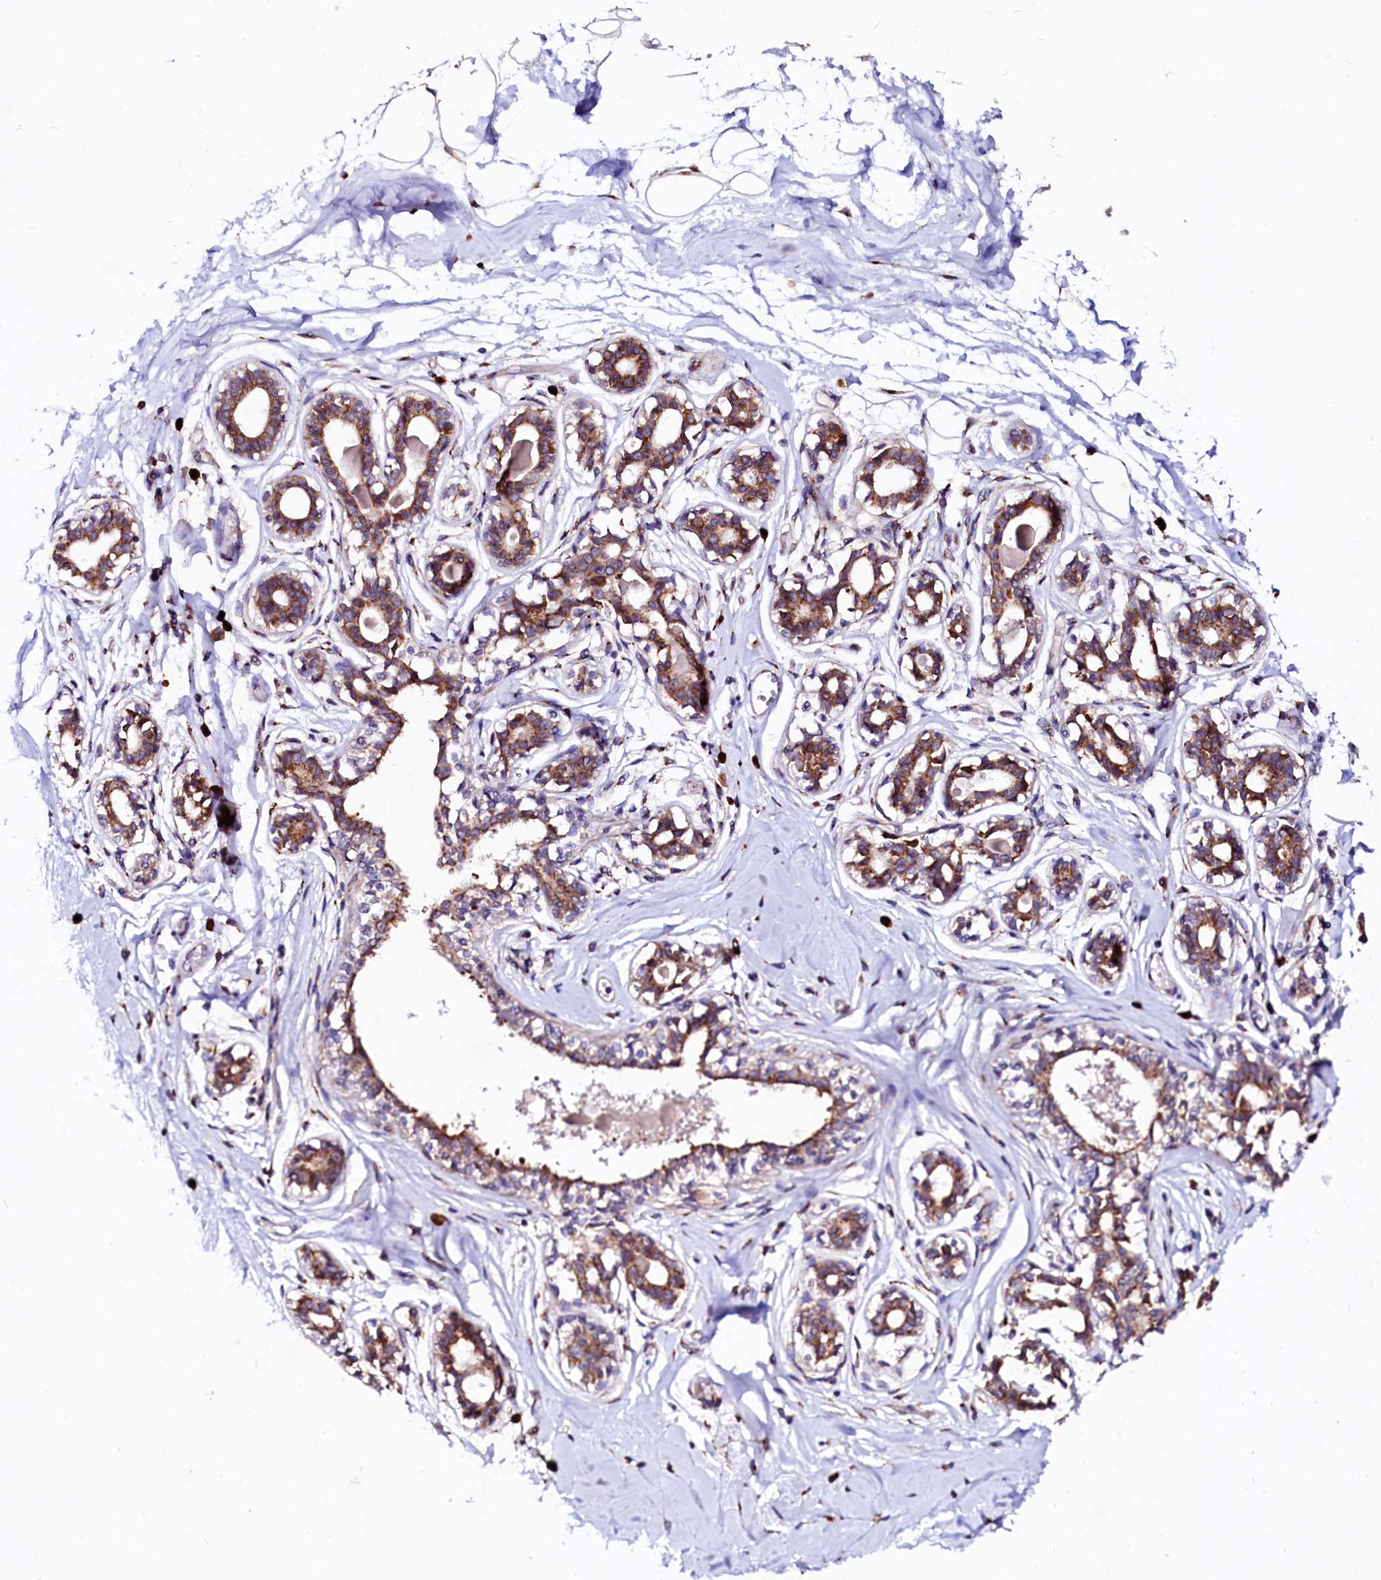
{"staining": {"intensity": "weak", "quantity": "25%-75%", "location": "cytoplasmic/membranous"}, "tissue": "breast", "cell_type": "Adipocytes", "image_type": "normal", "snomed": [{"axis": "morphology", "description": "Normal tissue, NOS"}, {"axis": "topography", "description": "Breast"}], "caption": "Approximately 25%-75% of adipocytes in unremarkable breast demonstrate weak cytoplasmic/membranous protein expression as visualized by brown immunohistochemical staining.", "gene": "LMAN1", "patient": {"sex": "female", "age": 45}}